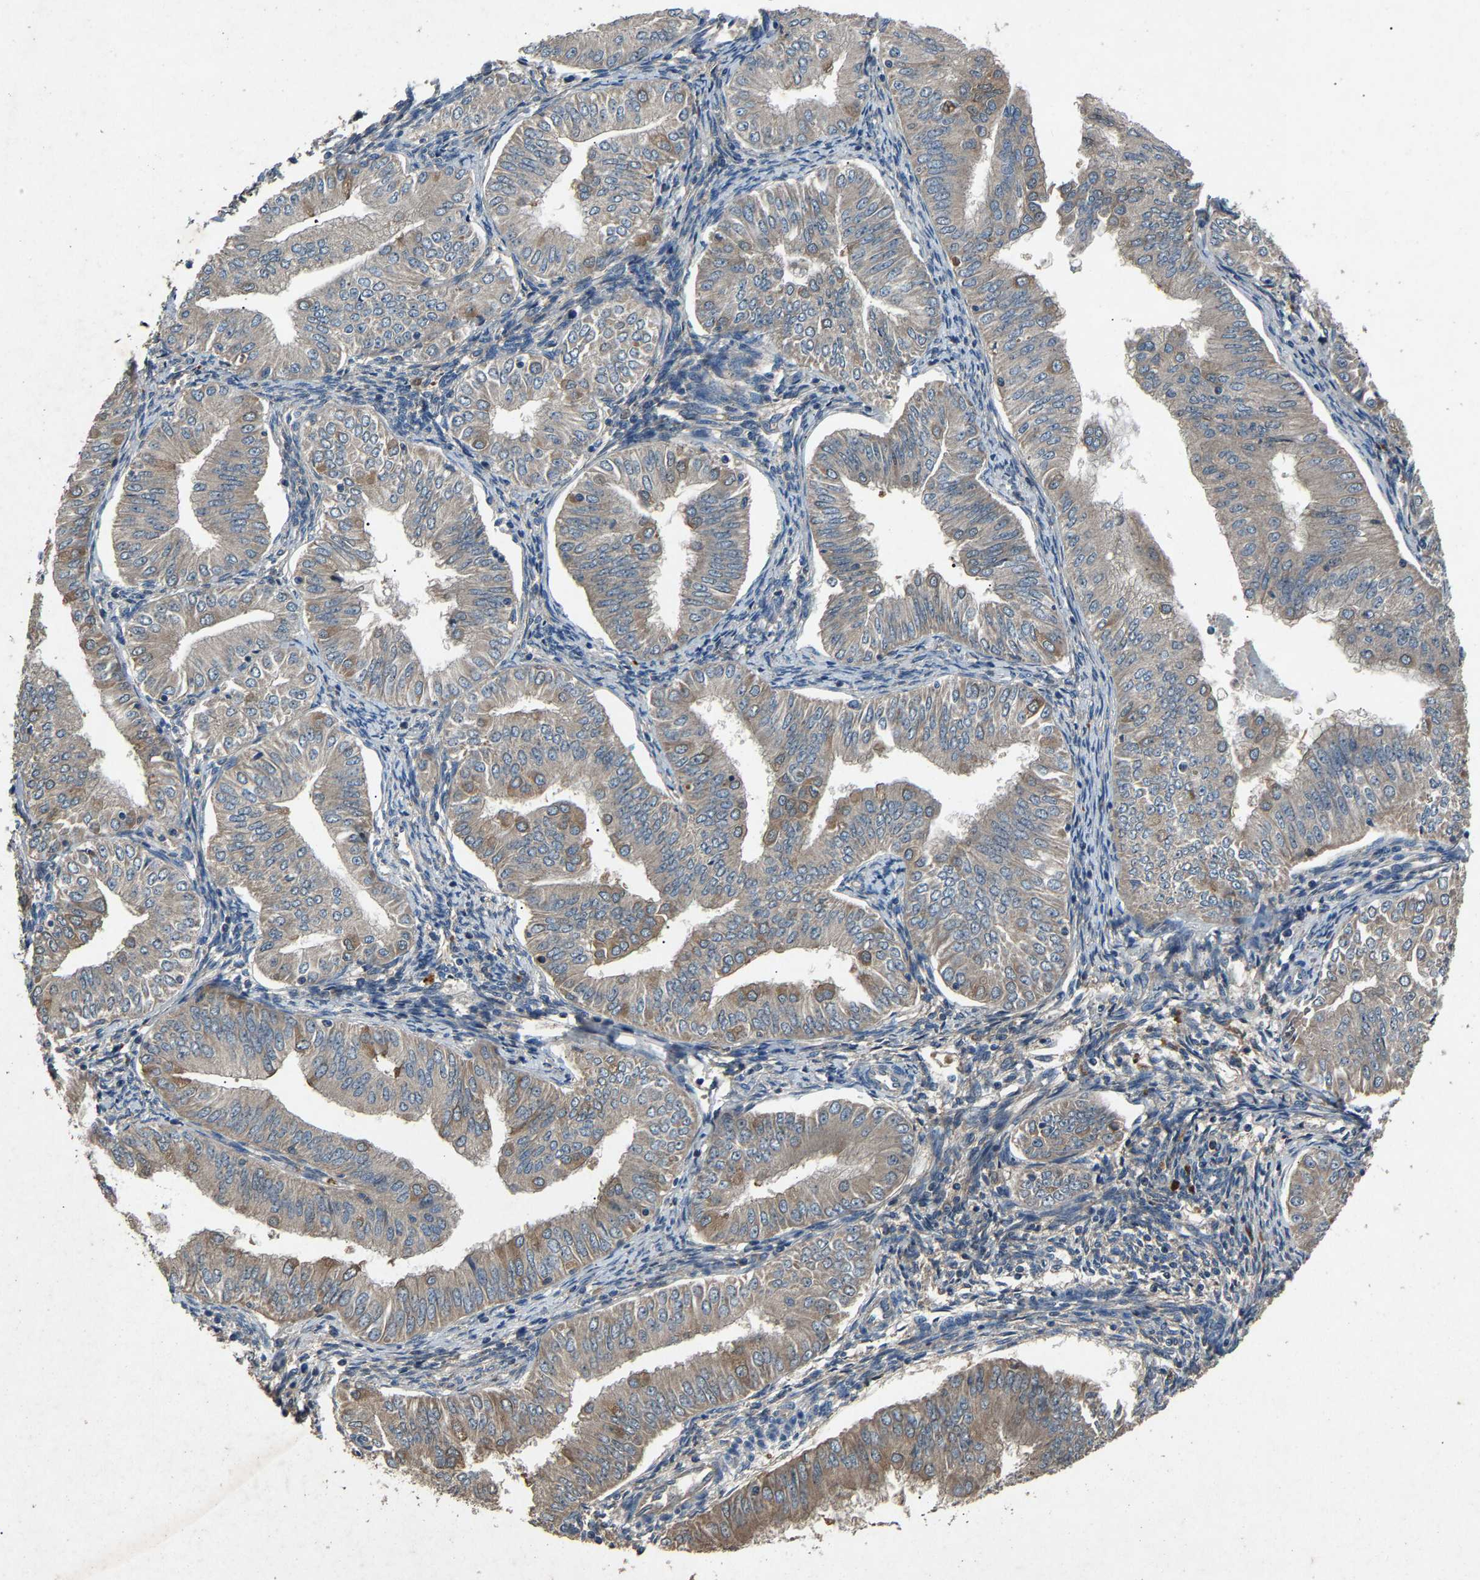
{"staining": {"intensity": "weak", "quantity": "<25%", "location": "cytoplasmic/membranous"}, "tissue": "endometrial cancer", "cell_type": "Tumor cells", "image_type": "cancer", "snomed": [{"axis": "morphology", "description": "Normal tissue, NOS"}, {"axis": "morphology", "description": "Adenocarcinoma, NOS"}, {"axis": "topography", "description": "Endometrium"}], "caption": "Tumor cells are negative for protein expression in human adenocarcinoma (endometrial).", "gene": "PPID", "patient": {"sex": "female", "age": 53}}